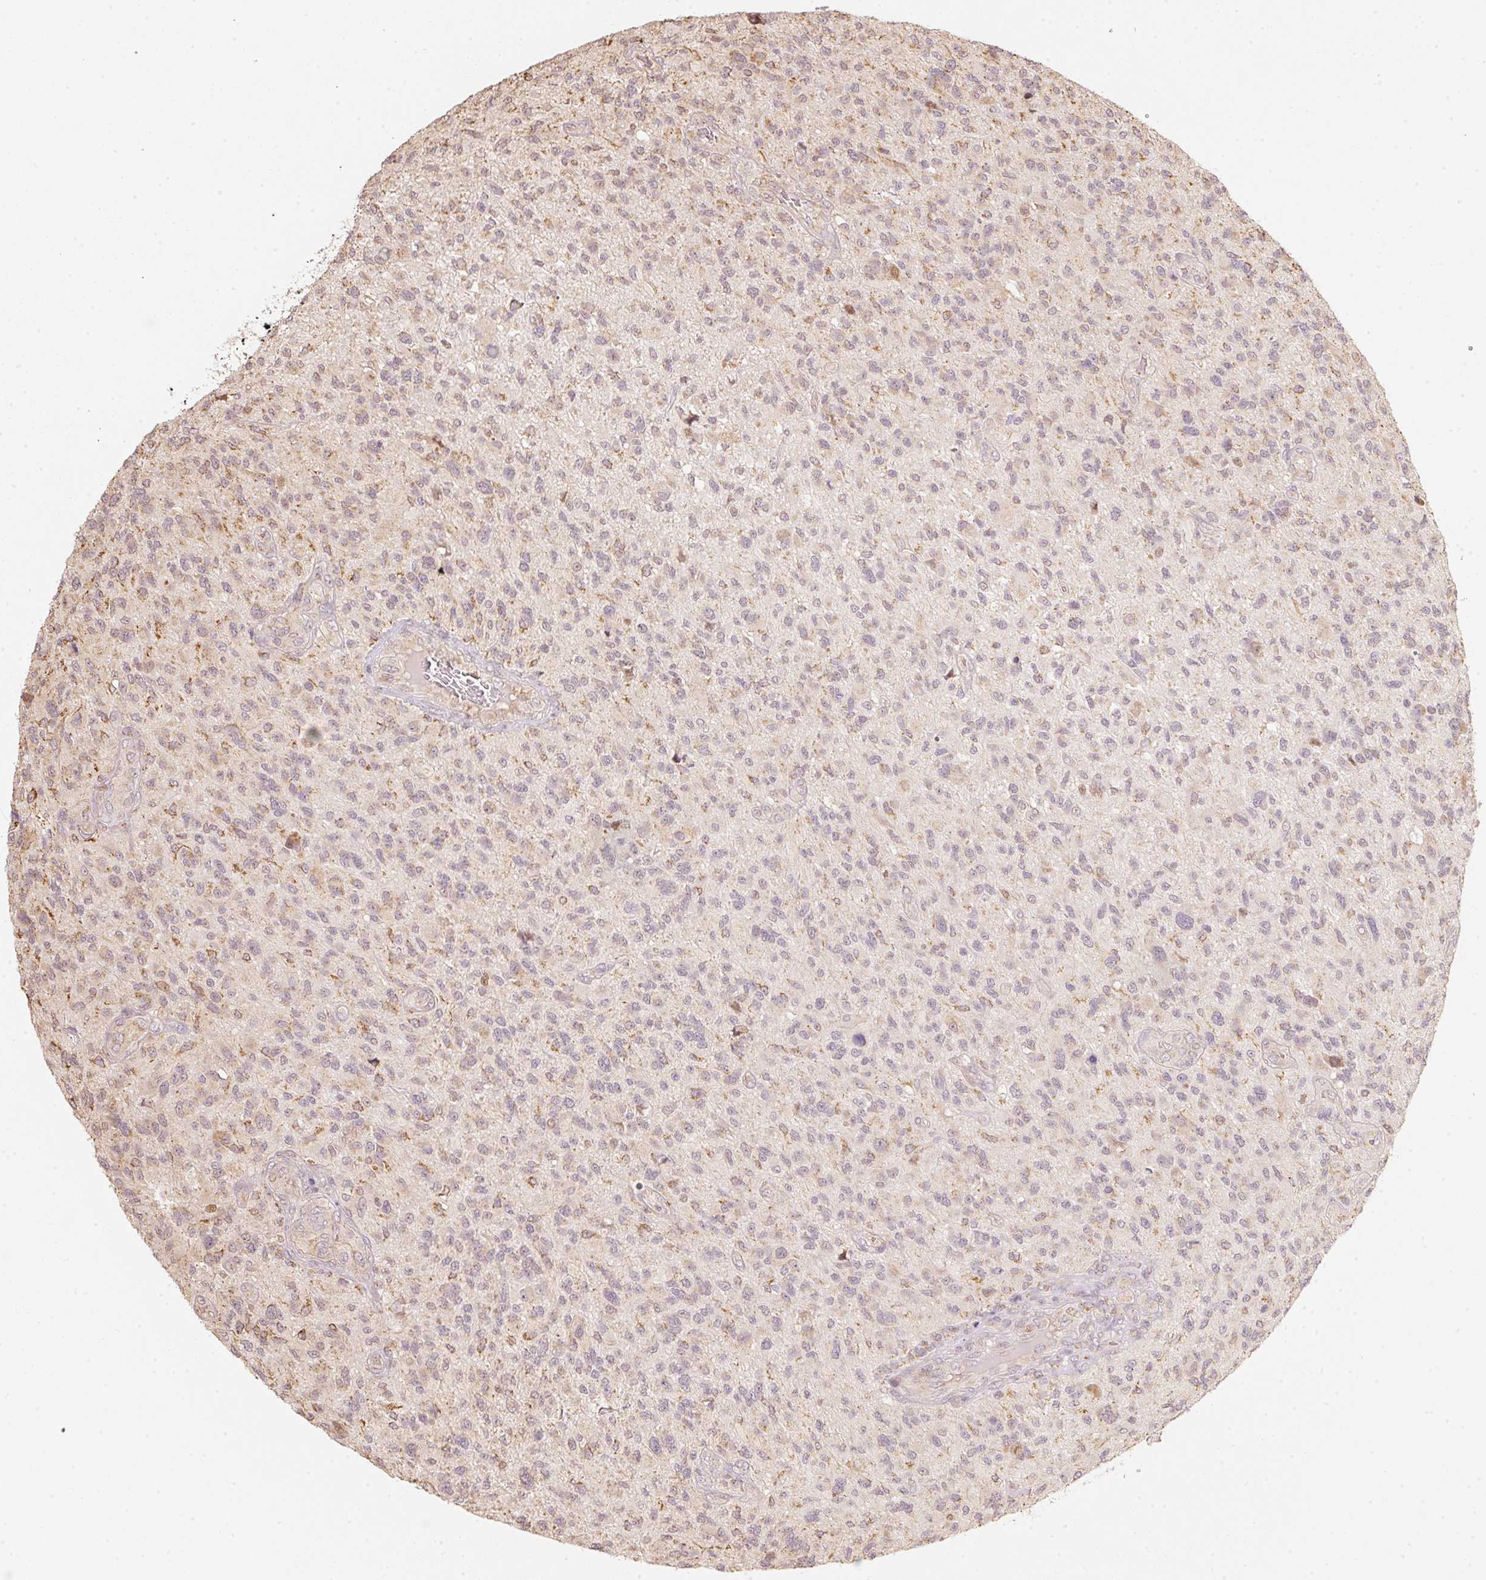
{"staining": {"intensity": "moderate", "quantity": "<25%", "location": "cytoplasmic/membranous"}, "tissue": "glioma", "cell_type": "Tumor cells", "image_type": "cancer", "snomed": [{"axis": "morphology", "description": "Glioma, malignant, High grade"}, {"axis": "topography", "description": "Brain"}], "caption": "This image reveals immunohistochemistry (IHC) staining of human malignant glioma (high-grade), with low moderate cytoplasmic/membranous positivity in about <25% of tumor cells.", "gene": "RAB35", "patient": {"sex": "male", "age": 47}}